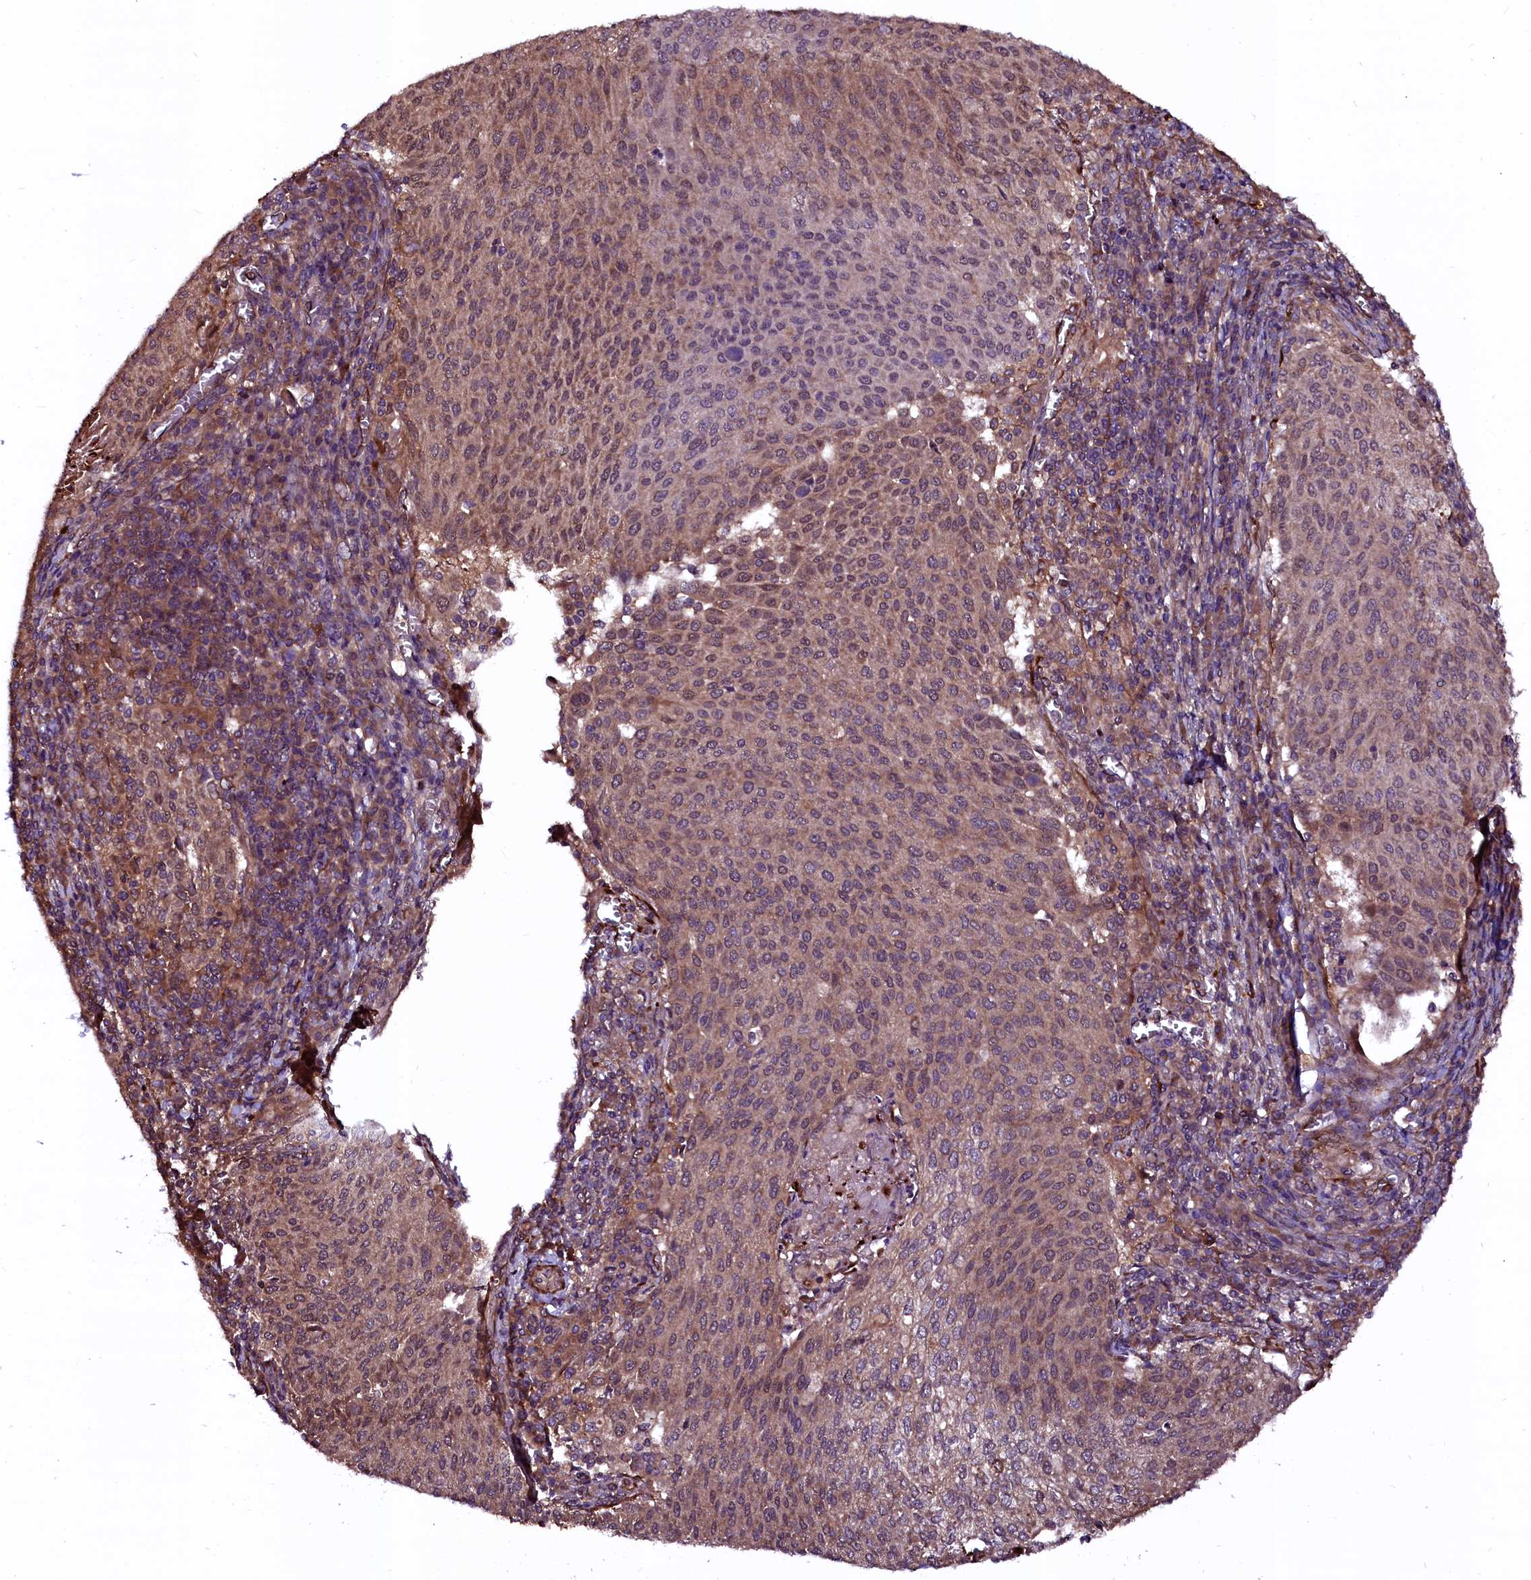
{"staining": {"intensity": "weak", "quantity": "25%-75%", "location": "cytoplasmic/membranous"}, "tissue": "cervical cancer", "cell_type": "Tumor cells", "image_type": "cancer", "snomed": [{"axis": "morphology", "description": "Squamous cell carcinoma, NOS"}, {"axis": "topography", "description": "Cervix"}], "caption": "Protein analysis of cervical squamous cell carcinoma tissue exhibits weak cytoplasmic/membranous expression in about 25%-75% of tumor cells.", "gene": "N4BP1", "patient": {"sex": "female", "age": 46}}